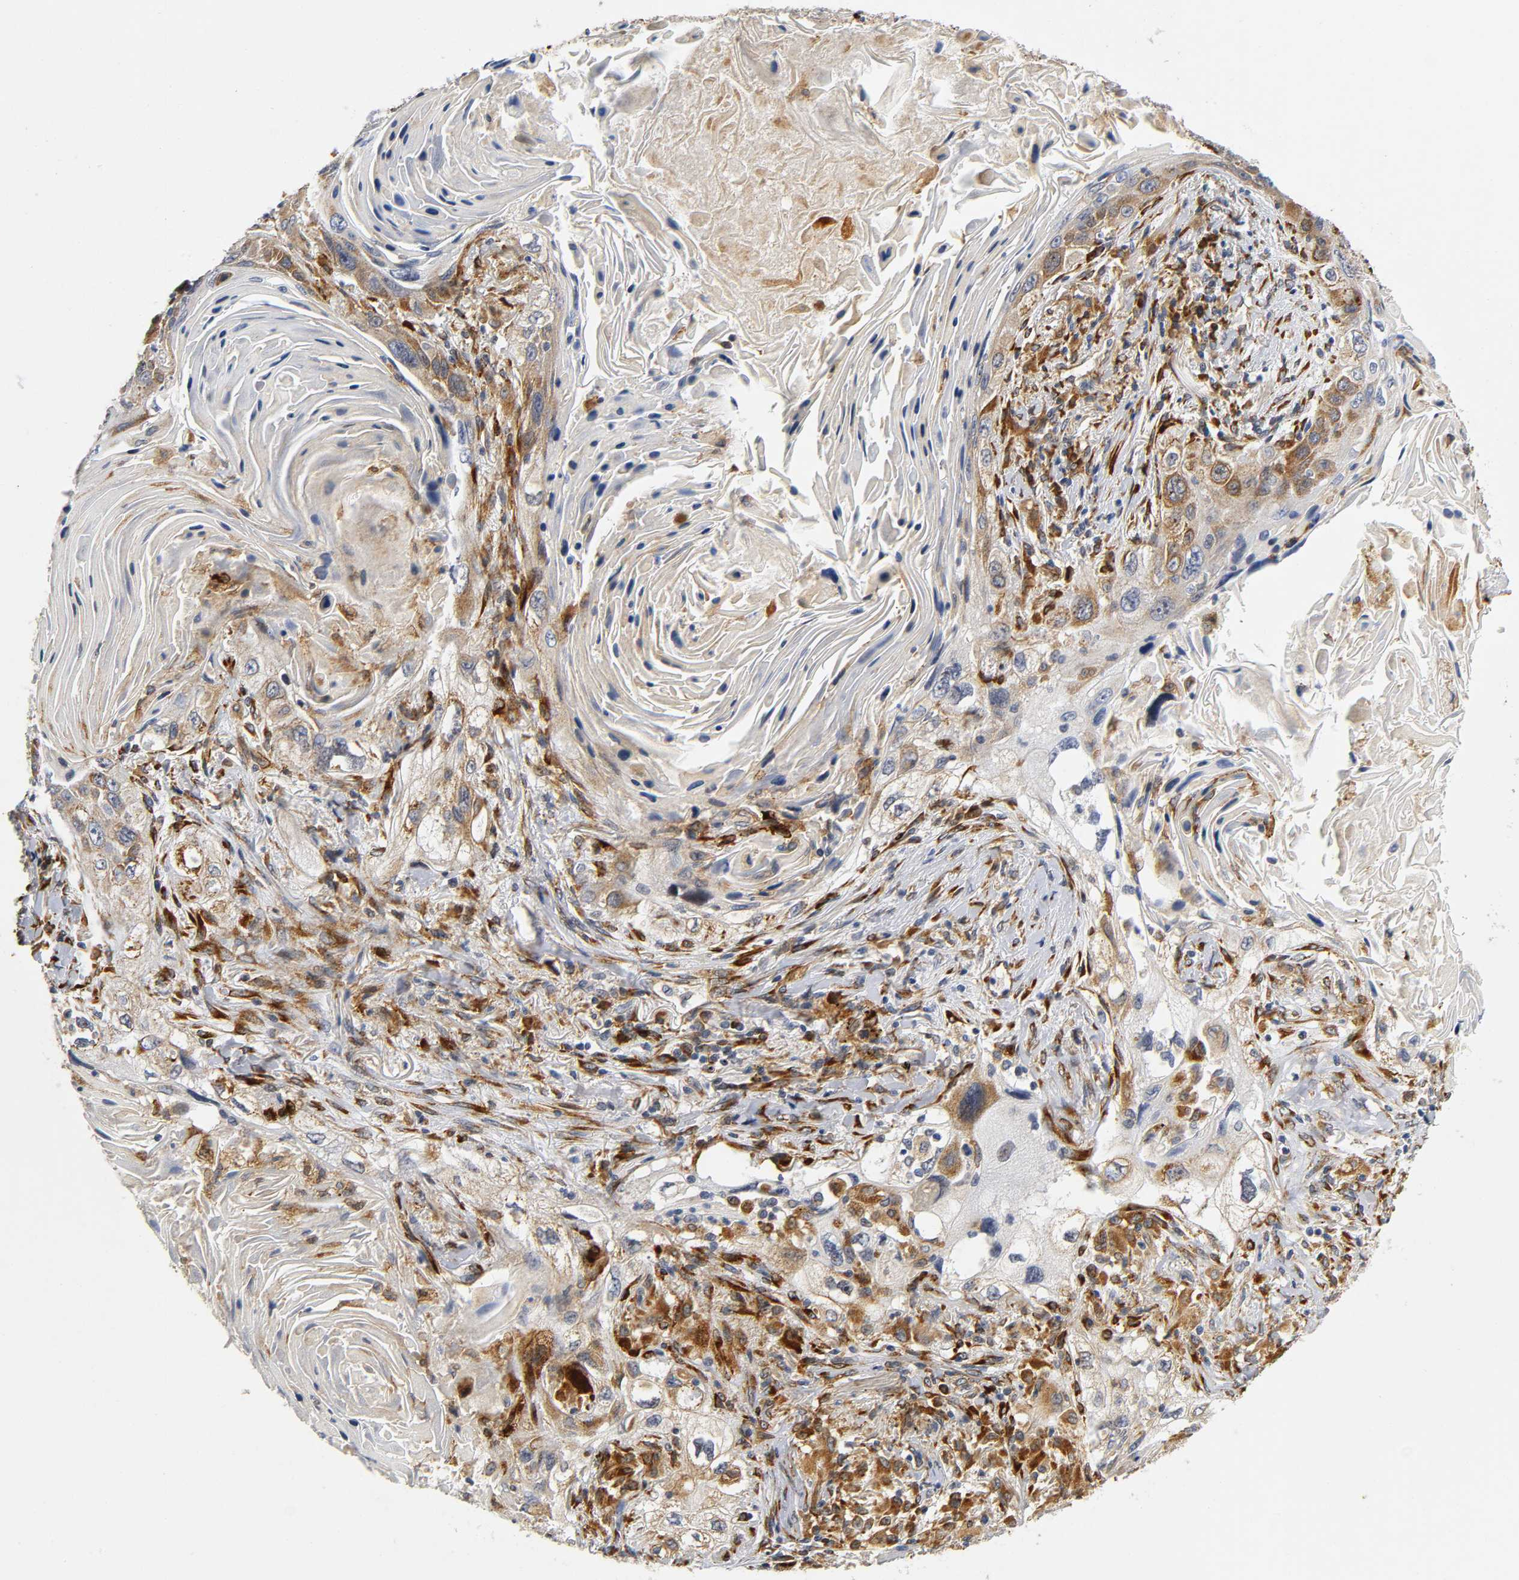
{"staining": {"intensity": "moderate", "quantity": ">75%", "location": "cytoplasmic/membranous"}, "tissue": "lung cancer", "cell_type": "Tumor cells", "image_type": "cancer", "snomed": [{"axis": "morphology", "description": "Squamous cell carcinoma, NOS"}, {"axis": "topography", "description": "Lung"}], "caption": "Immunohistochemical staining of human lung squamous cell carcinoma reveals moderate cytoplasmic/membranous protein expression in about >75% of tumor cells.", "gene": "SOS2", "patient": {"sex": "female", "age": 67}}